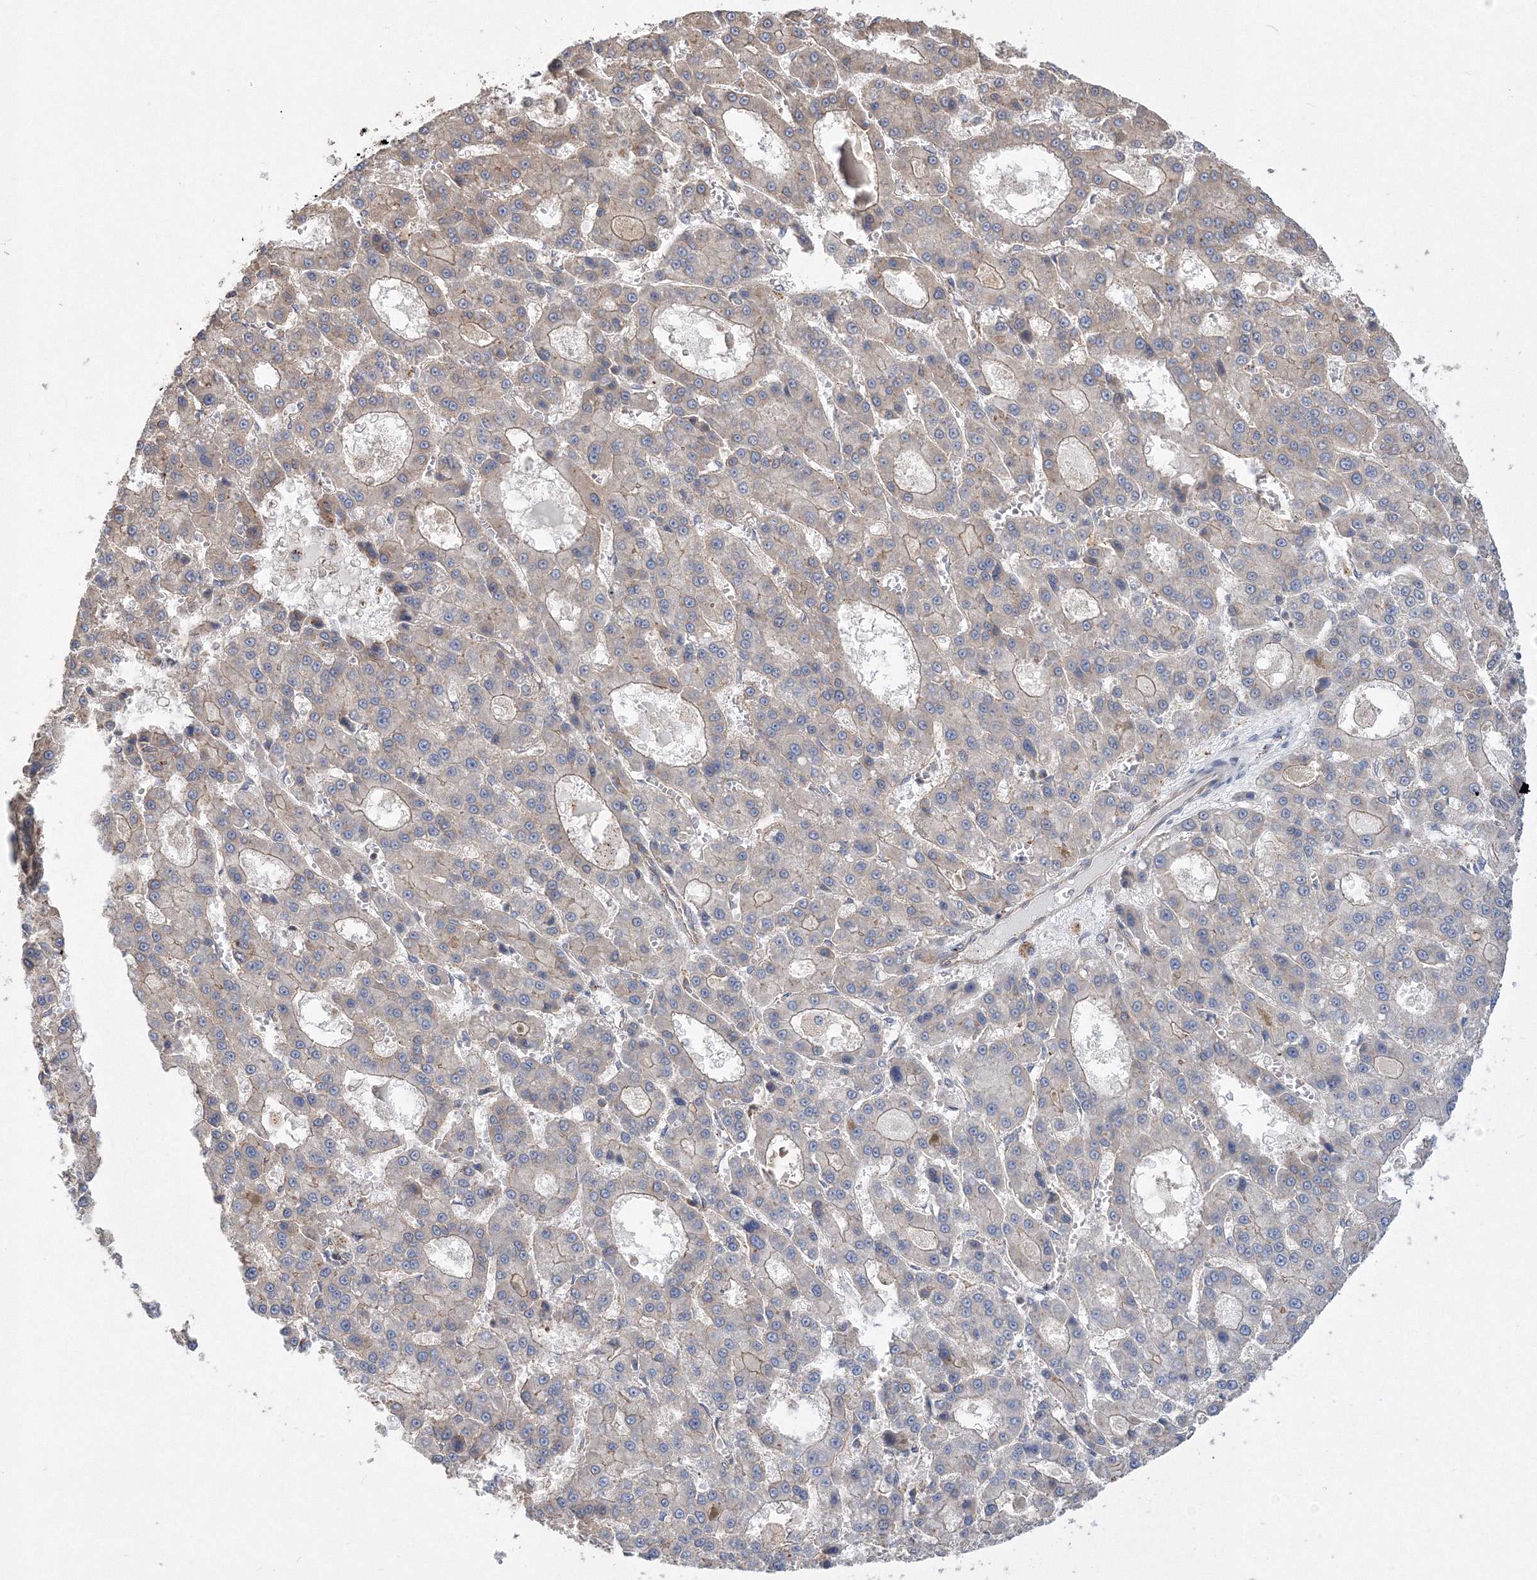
{"staining": {"intensity": "weak", "quantity": "<25%", "location": "cytoplasmic/membranous"}, "tissue": "liver cancer", "cell_type": "Tumor cells", "image_type": "cancer", "snomed": [{"axis": "morphology", "description": "Carcinoma, Hepatocellular, NOS"}, {"axis": "topography", "description": "Liver"}], "caption": "Tumor cells show no significant protein staining in liver cancer.", "gene": "AASDH", "patient": {"sex": "male", "age": 70}}